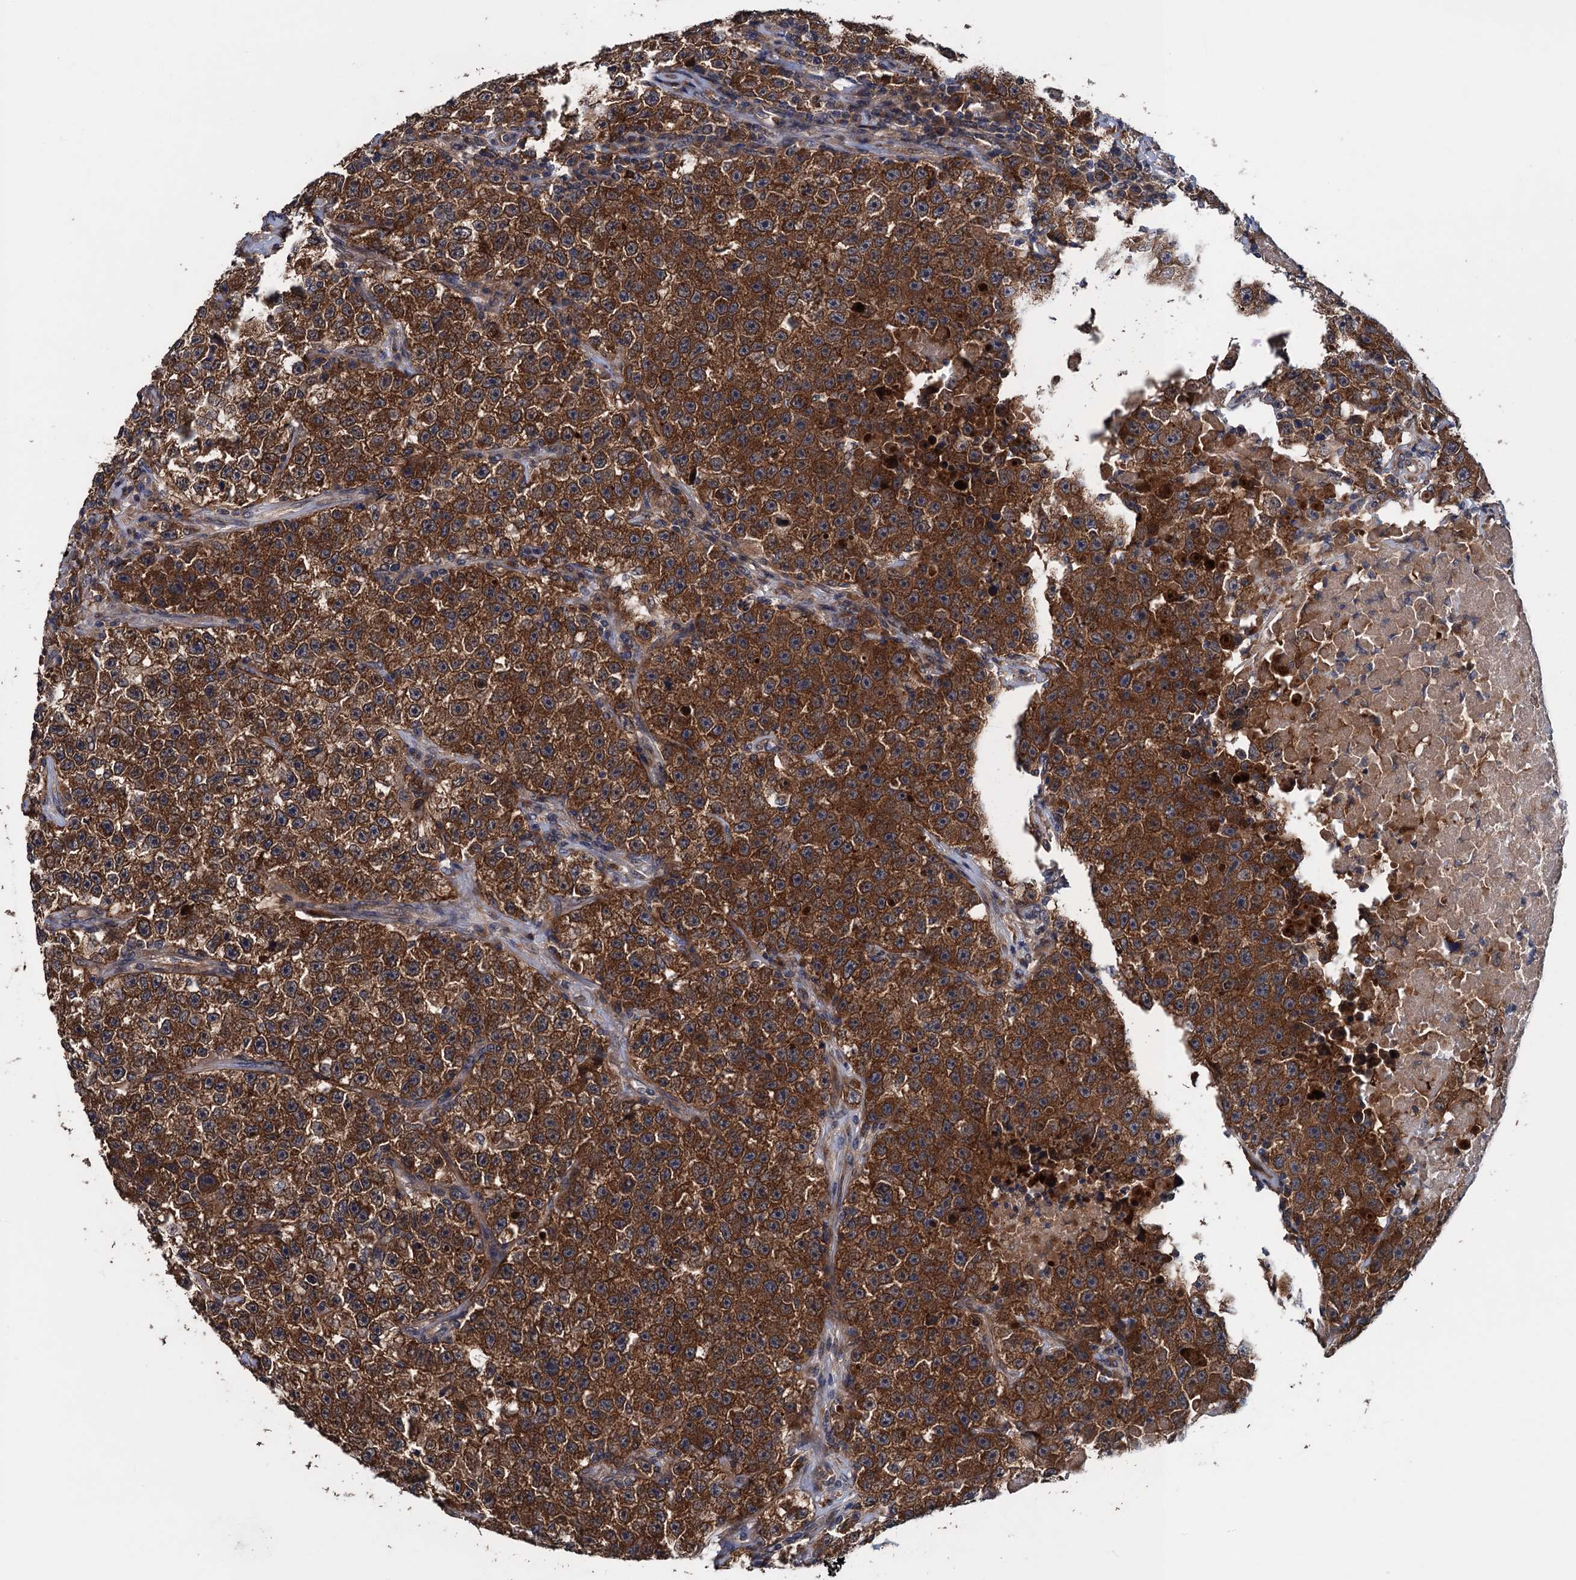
{"staining": {"intensity": "strong", "quantity": ">75%", "location": "cytoplasmic/membranous"}, "tissue": "testis cancer", "cell_type": "Tumor cells", "image_type": "cancer", "snomed": [{"axis": "morphology", "description": "Seminoma, NOS"}, {"axis": "topography", "description": "Testis"}], "caption": "Immunohistochemistry (DAB) staining of seminoma (testis) displays strong cytoplasmic/membranous protein staining in approximately >75% of tumor cells.", "gene": "BLTP3B", "patient": {"sex": "male", "age": 22}}